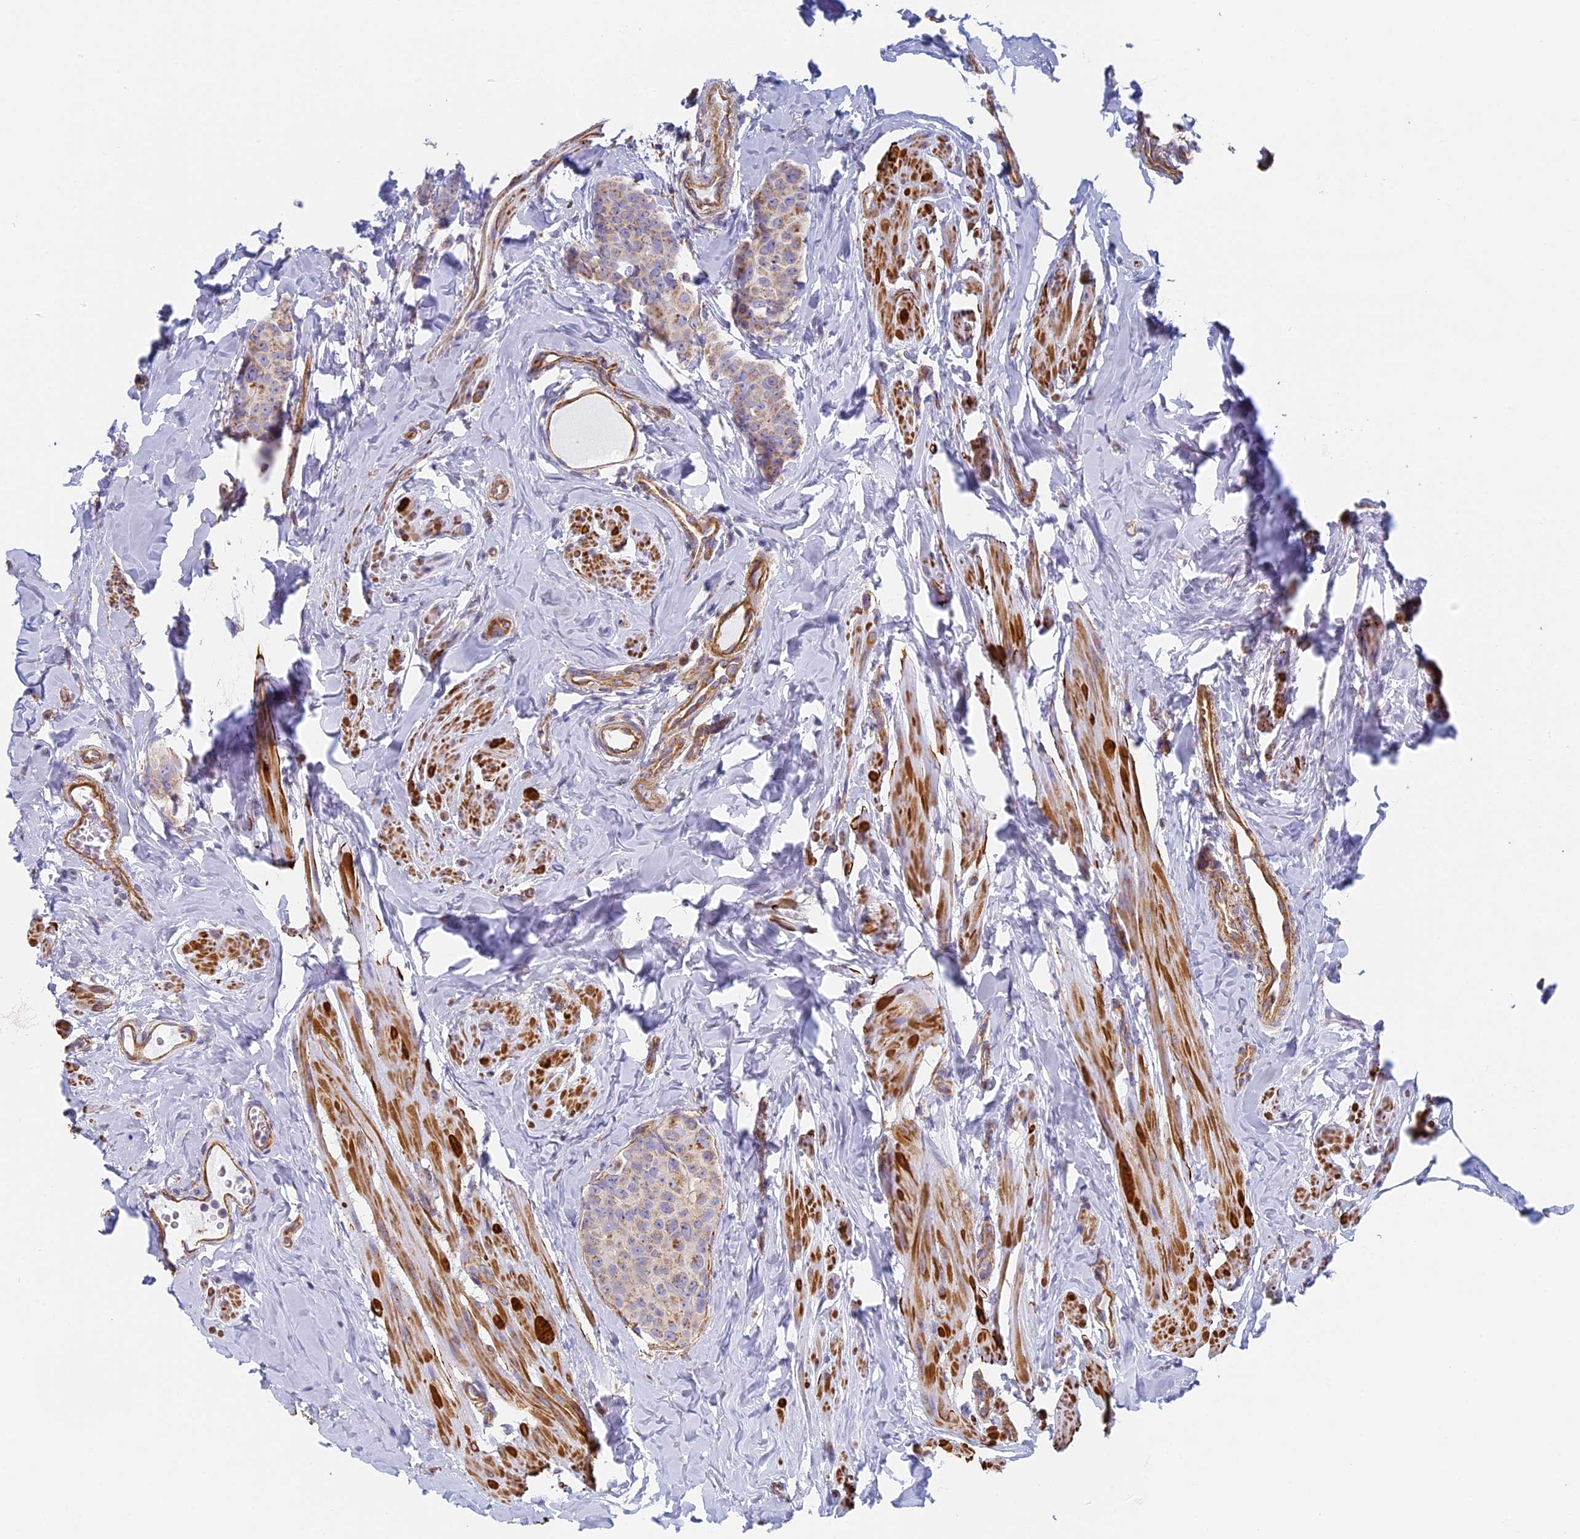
{"staining": {"intensity": "moderate", "quantity": "<25%", "location": "cytoplasmic/membranous"}, "tissue": "breast cancer", "cell_type": "Tumor cells", "image_type": "cancer", "snomed": [{"axis": "morphology", "description": "Duct carcinoma"}, {"axis": "topography", "description": "Breast"}], "caption": "Infiltrating ductal carcinoma (breast) stained with a protein marker shows moderate staining in tumor cells.", "gene": "DDA1", "patient": {"sex": "female", "age": 40}}